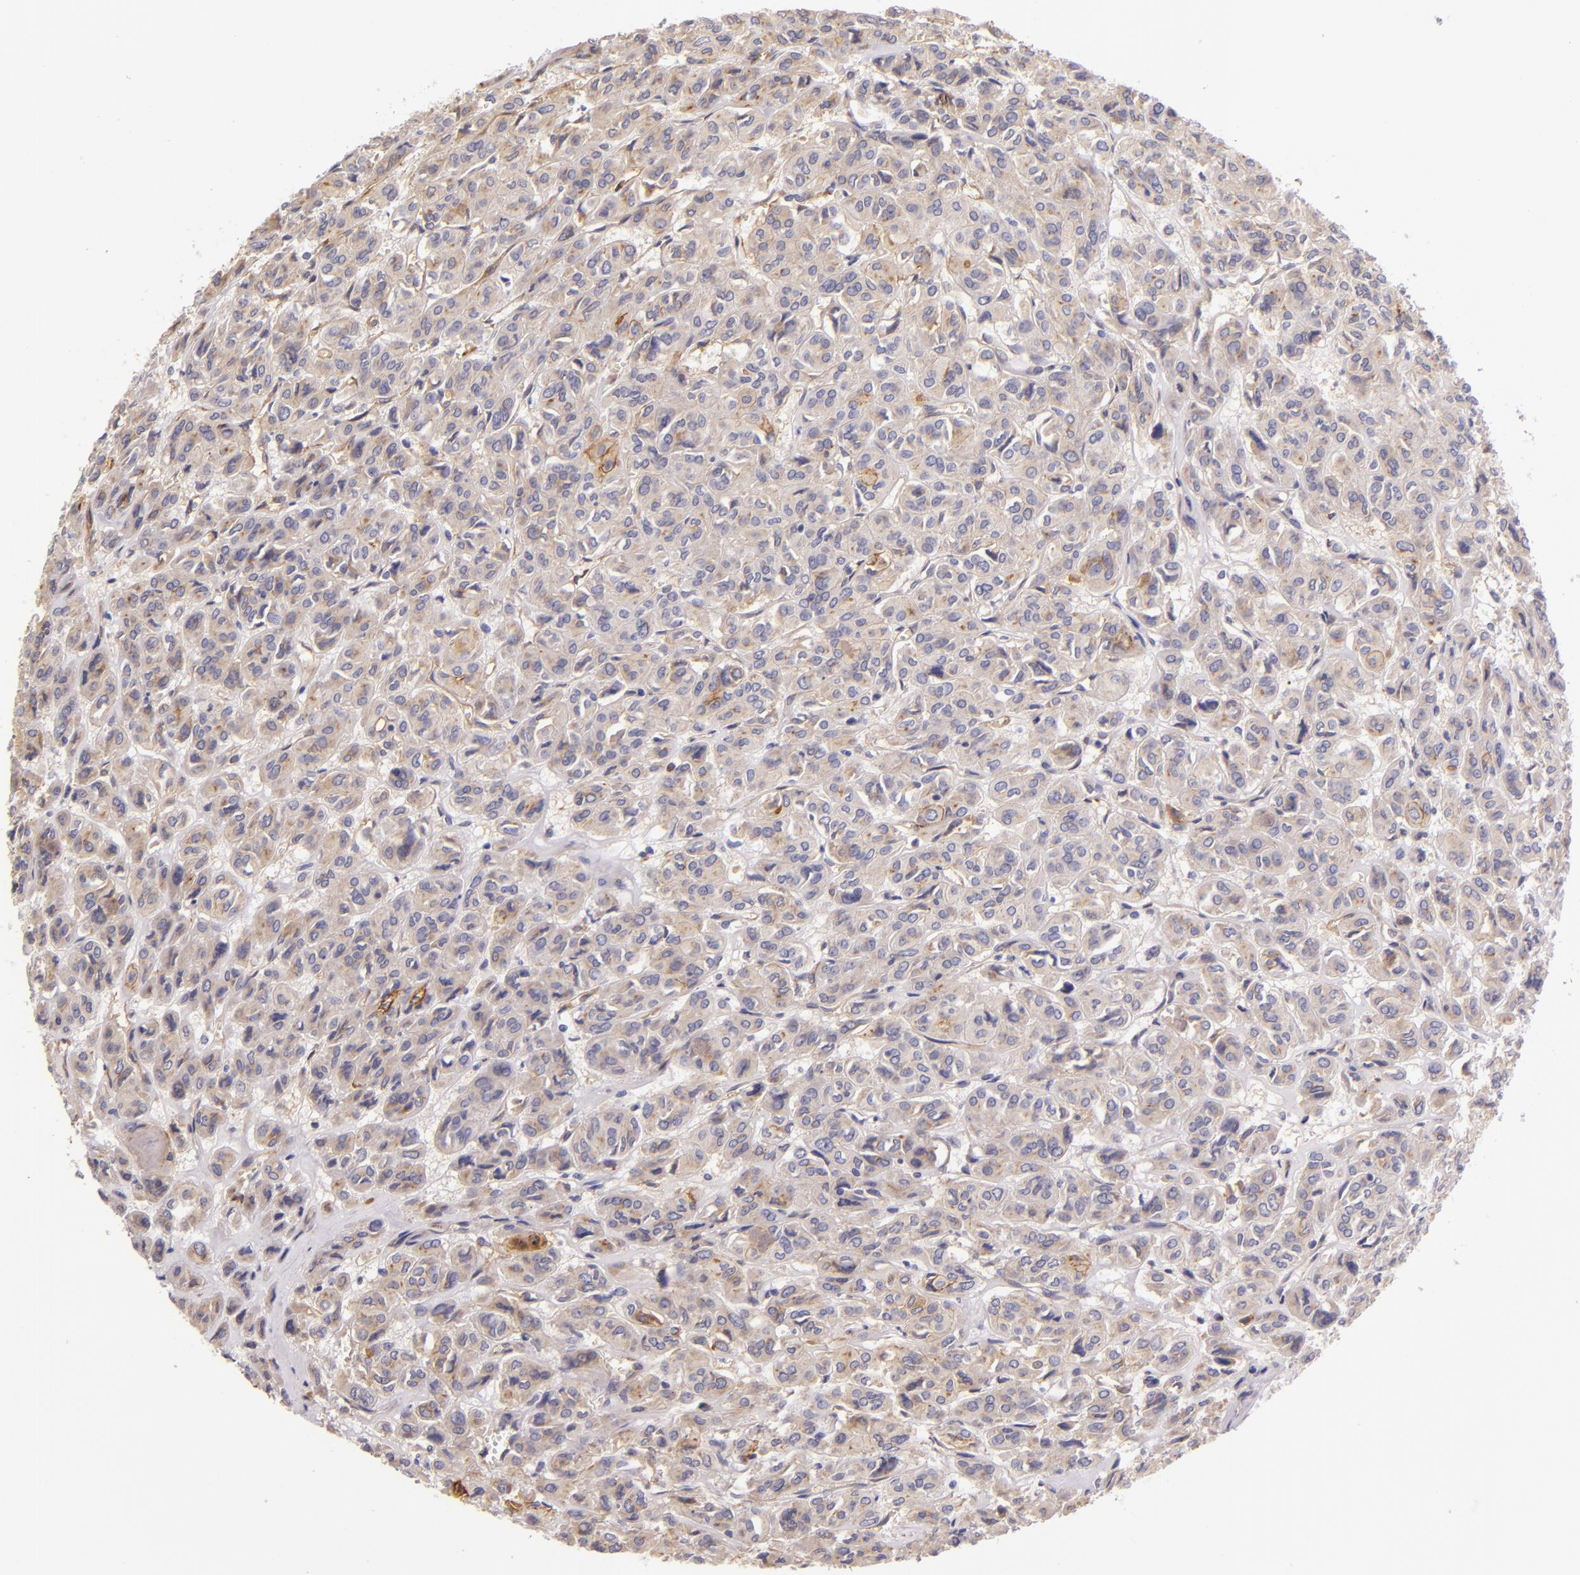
{"staining": {"intensity": "weak", "quantity": ">75%", "location": "cytoplasmic/membranous"}, "tissue": "thyroid cancer", "cell_type": "Tumor cells", "image_type": "cancer", "snomed": [{"axis": "morphology", "description": "Follicular adenoma carcinoma, NOS"}, {"axis": "topography", "description": "Thyroid gland"}], "caption": "Protein staining of thyroid cancer (follicular adenoma carcinoma) tissue exhibits weak cytoplasmic/membranous expression in approximately >75% of tumor cells.", "gene": "CTSF", "patient": {"sex": "female", "age": 71}}